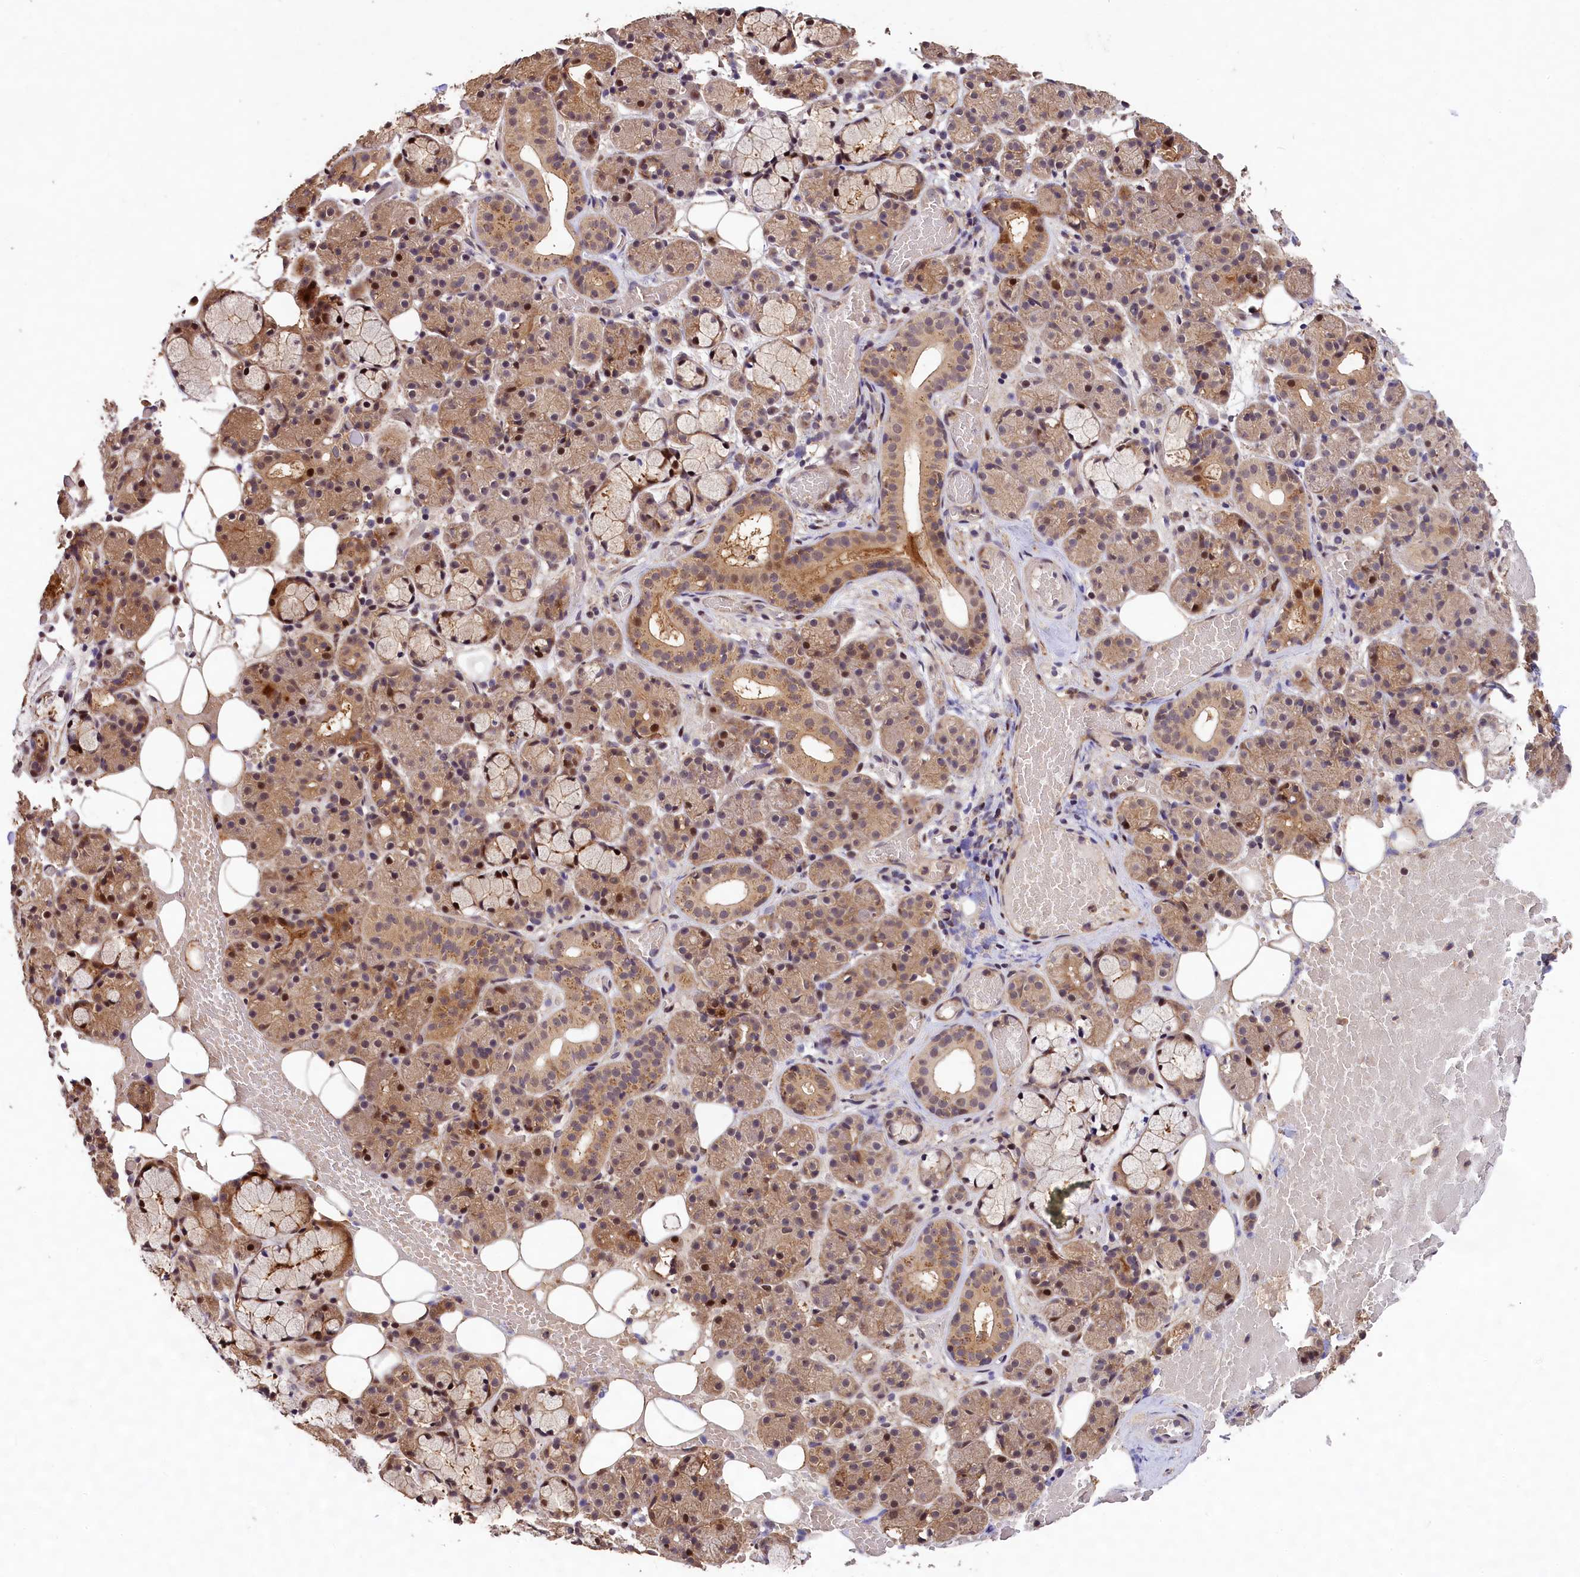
{"staining": {"intensity": "moderate", "quantity": "25%-75%", "location": "cytoplasmic/membranous,nuclear"}, "tissue": "salivary gland", "cell_type": "Glandular cells", "image_type": "normal", "snomed": [{"axis": "morphology", "description": "Normal tissue, NOS"}, {"axis": "topography", "description": "Salivary gland"}], "caption": "Approximately 25%-75% of glandular cells in normal salivary gland show moderate cytoplasmic/membranous,nuclear protein staining as visualized by brown immunohistochemical staining.", "gene": "PHAF1", "patient": {"sex": "male", "age": 63}}